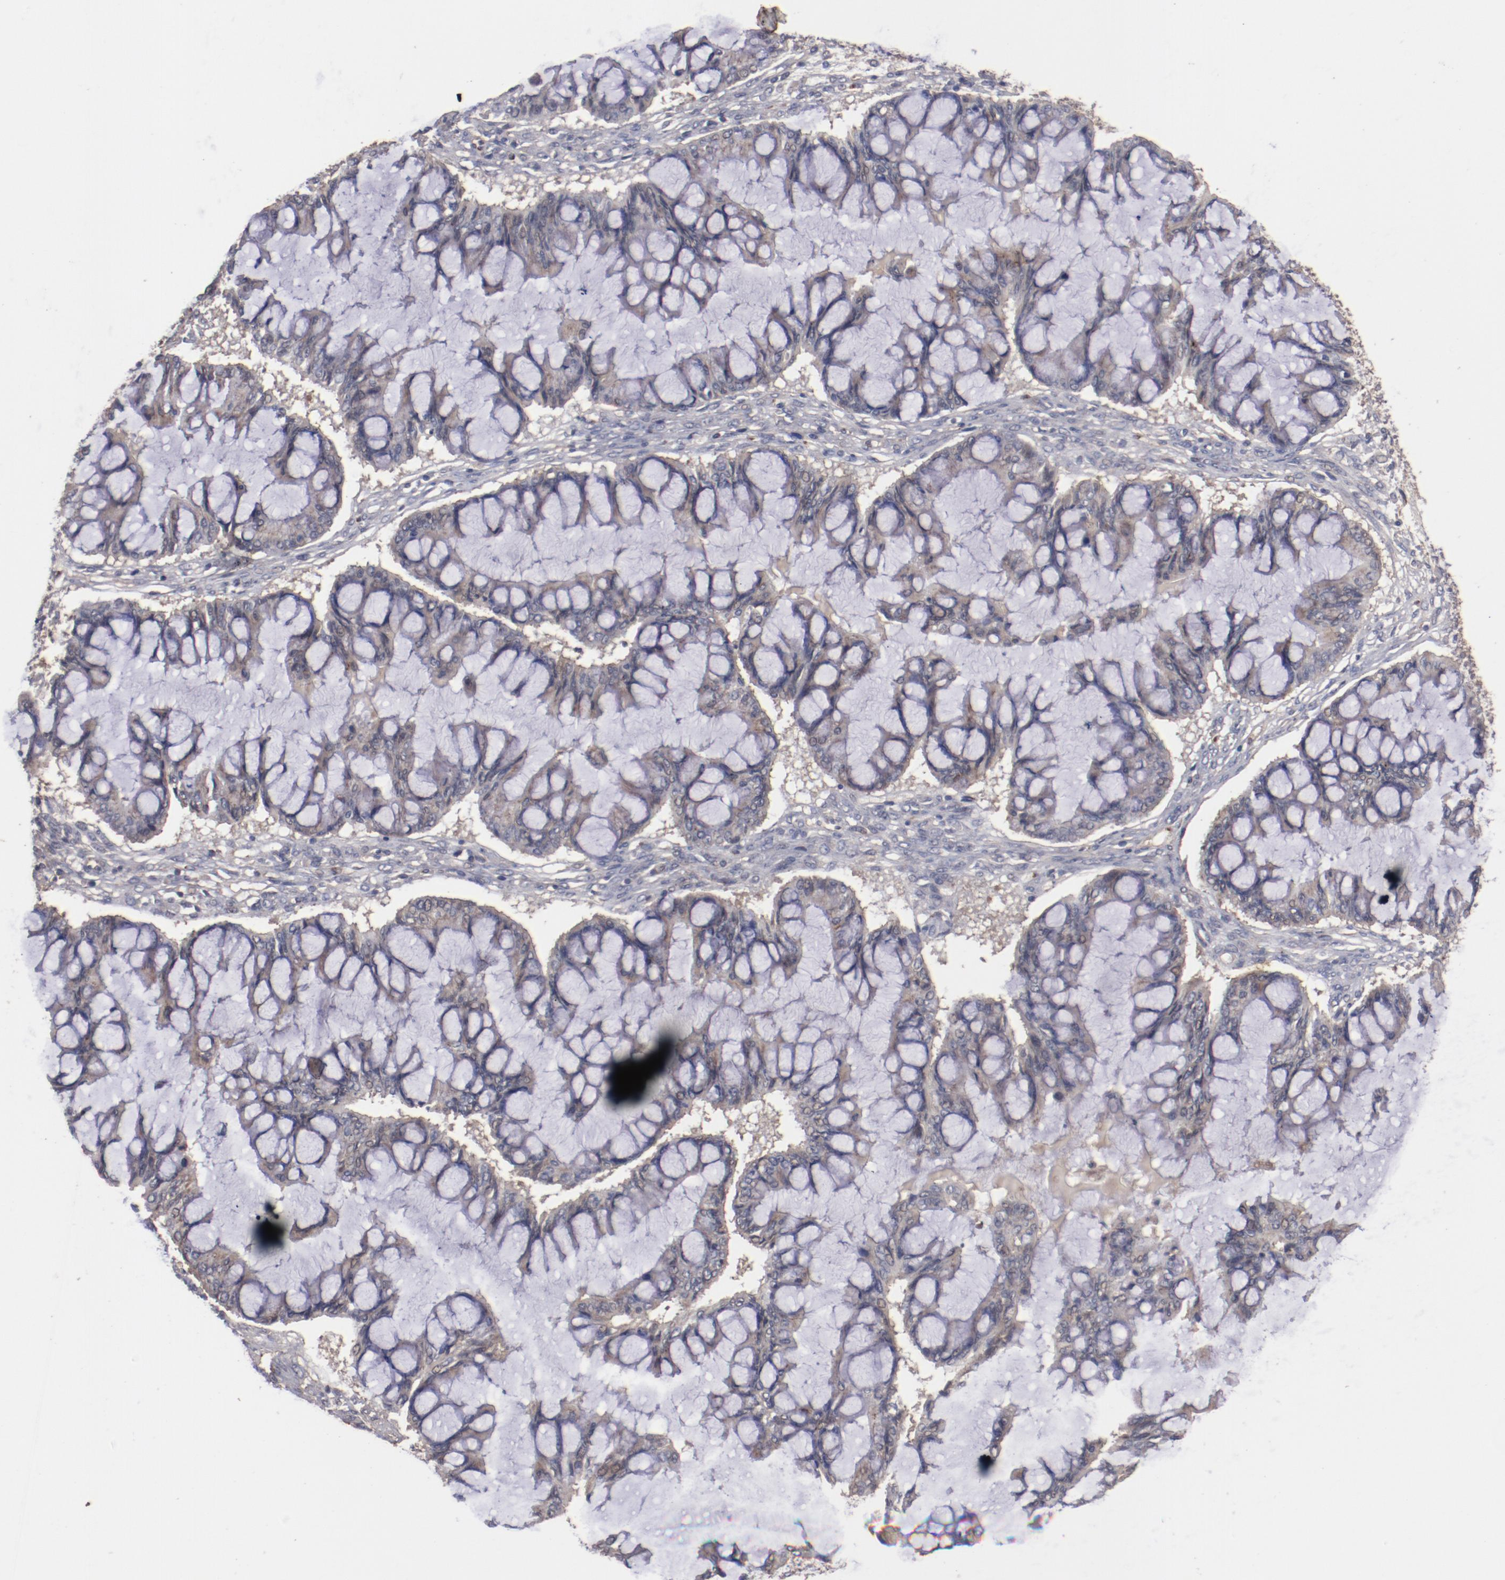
{"staining": {"intensity": "weak", "quantity": ">75%", "location": "cytoplasmic/membranous"}, "tissue": "ovarian cancer", "cell_type": "Tumor cells", "image_type": "cancer", "snomed": [{"axis": "morphology", "description": "Cystadenocarcinoma, mucinous, NOS"}, {"axis": "topography", "description": "Ovary"}], "caption": "Protein expression analysis of human ovarian cancer (mucinous cystadenocarcinoma) reveals weak cytoplasmic/membranous expression in about >75% of tumor cells.", "gene": "DIPK2B", "patient": {"sex": "female", "age": 73}}